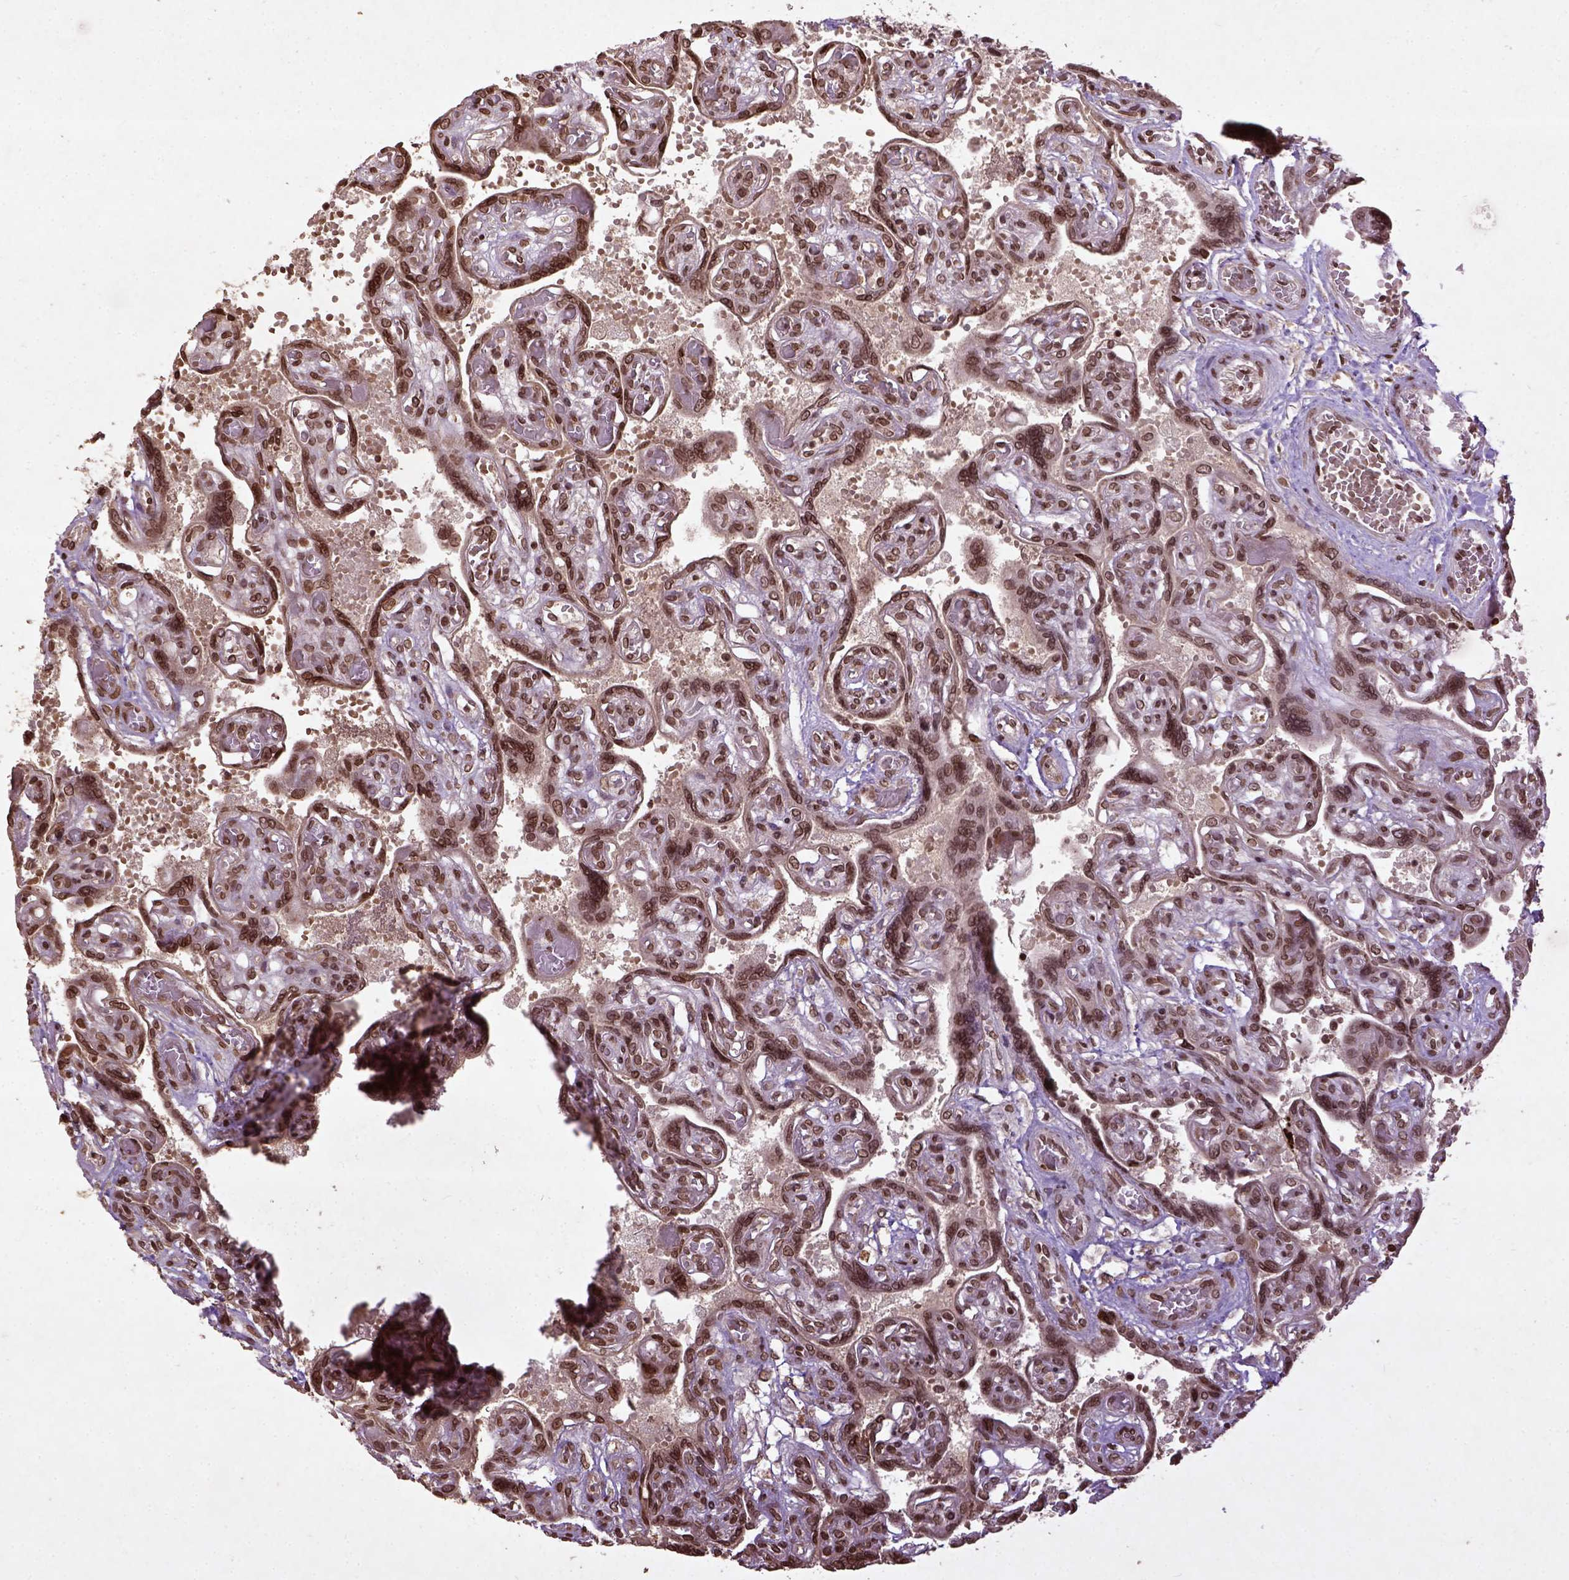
{"staining": {"intensity": "moderate", "quantity": ">75%", "location": "nuclear"}, "tissue": "placenta", "cell_type": "Decidual cells", "image_type": "normal", "snomed": [{"axis": "morphology", "description": "Normal tissue, NOS"}, {"axis": "topography", "description": "Placenta"}], "caption": "Moderate nuclear staining is seen in approximately >75% of decidual cells in benign placenta. (brown staining indicates protein expression, while blue staining denotes nuclei).", "gene": "BANF1", "patient": {"sex": "female", "age": 32}}